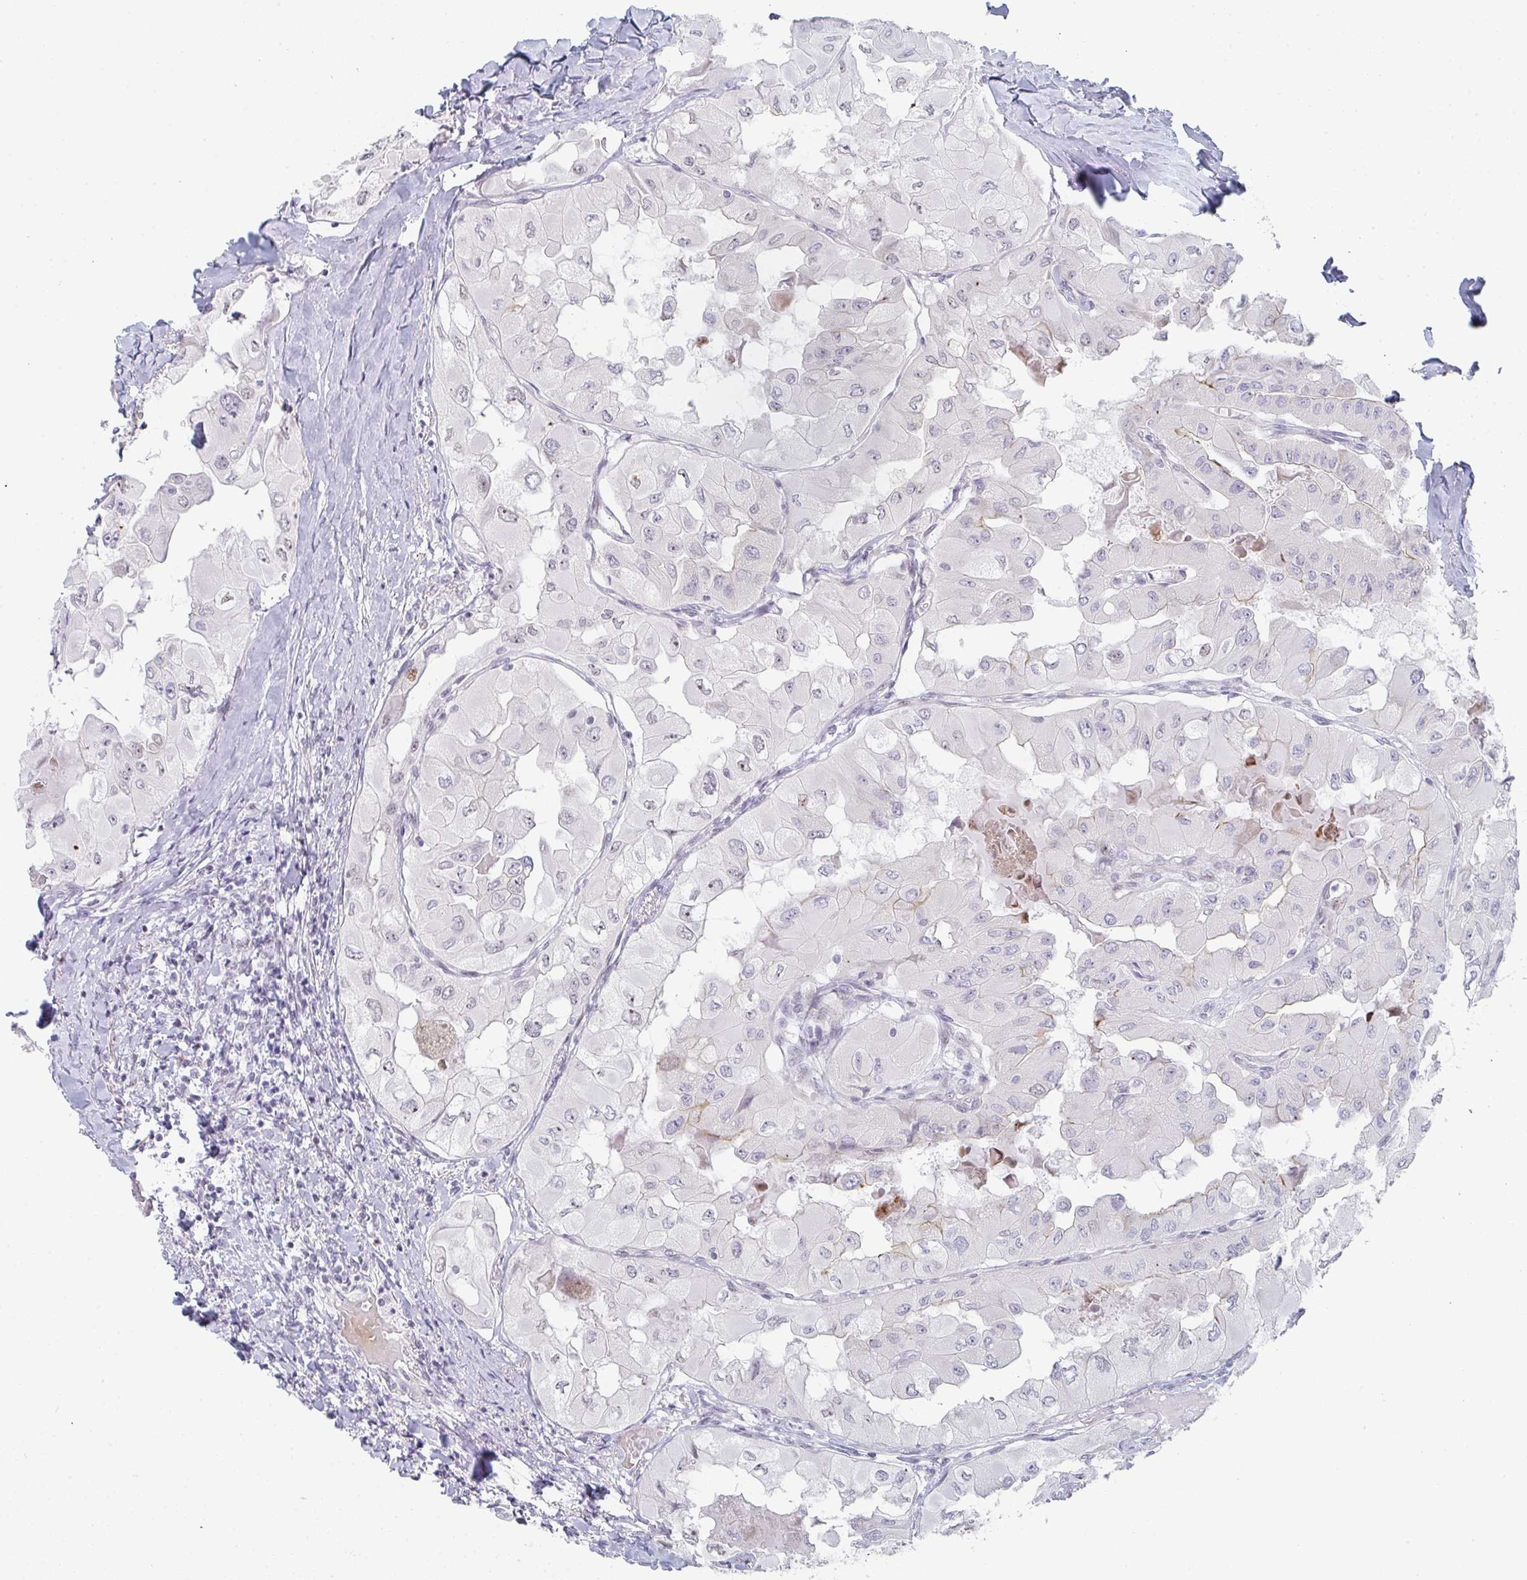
{"staining": {"intensity": "negative", "quantity": "none", "location": "none"}, "tissue": "thyroid cancer", "cell_type": "Tumor cells", "image_type": "cancer", "snomed": [{"axis": "morphology", "description": "Normal tissue, NOS"}, {"axis": "morphology", "description": "Papillary adenocarcinoma, NOS"}, {"axis": "topography", "description": "Thyroid gland"}], "caption": "Protein analysis of papillary adenocarcinoma (thyroid) shows no significant expression in tumor cells.", "gene": "POU2AF2", "patient": {"sex": "female", "age": 59}}